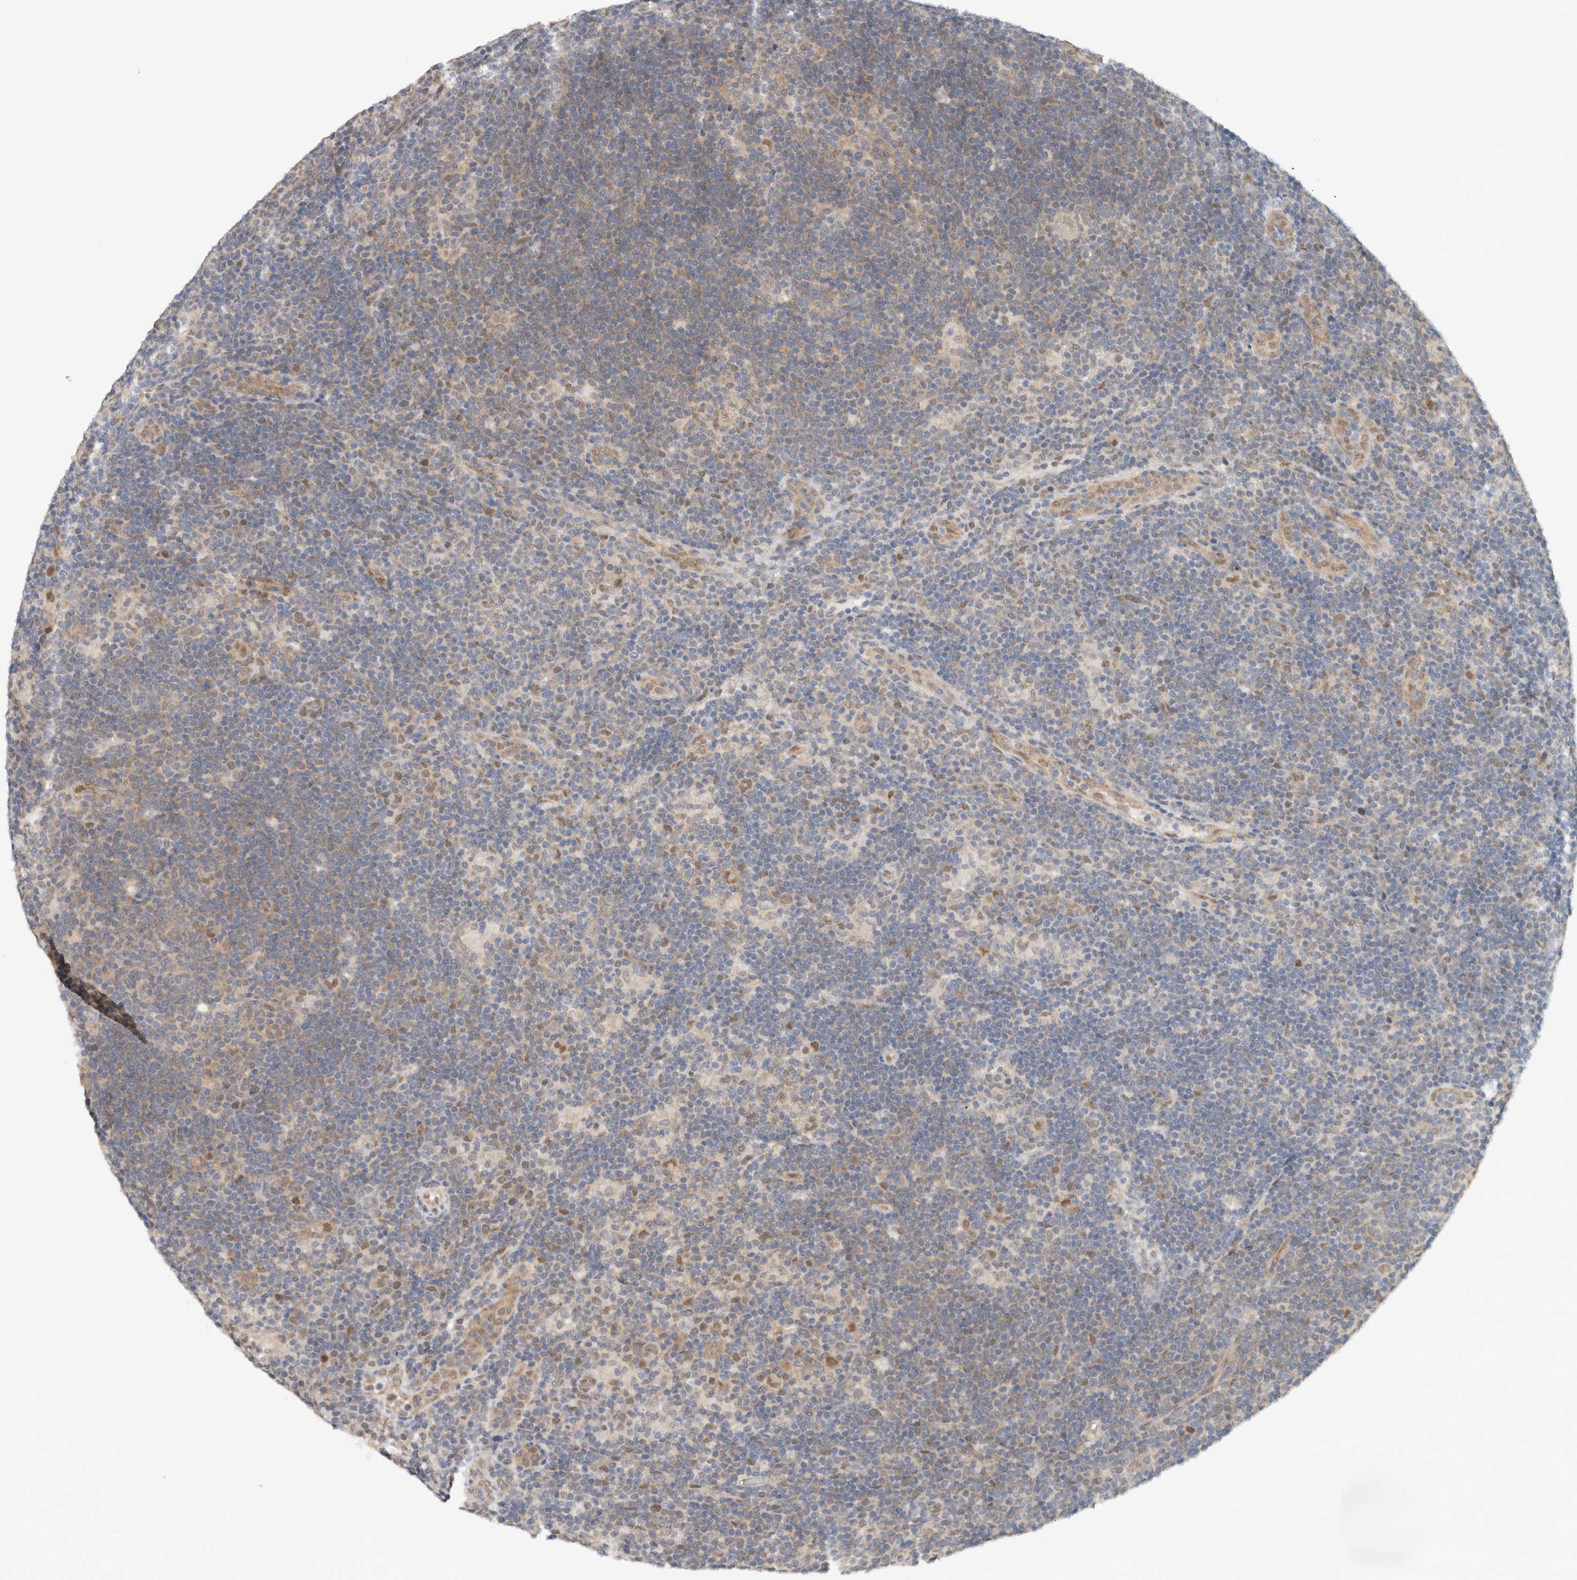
{"staining": {"intensity": "weak", "quantity": ">75%", "location": "nuclear"}, "tissue": "lymphoma", "cell_type": "Tumor cells", "image_type": "cancer", "snomed": [{"axis": "morphology", "description": "Hodgkin's disease, NOS"}, {"axis": "topography", "description": "Lymph node"}], "caption": "An image showing weak nuclear staining in approximately >75% of tumor cells in lymphoma, as visualized by brown immunohistochemical staining.", "gene": "EIF4G3", "patient": {"sex": "female", "age": 57}}